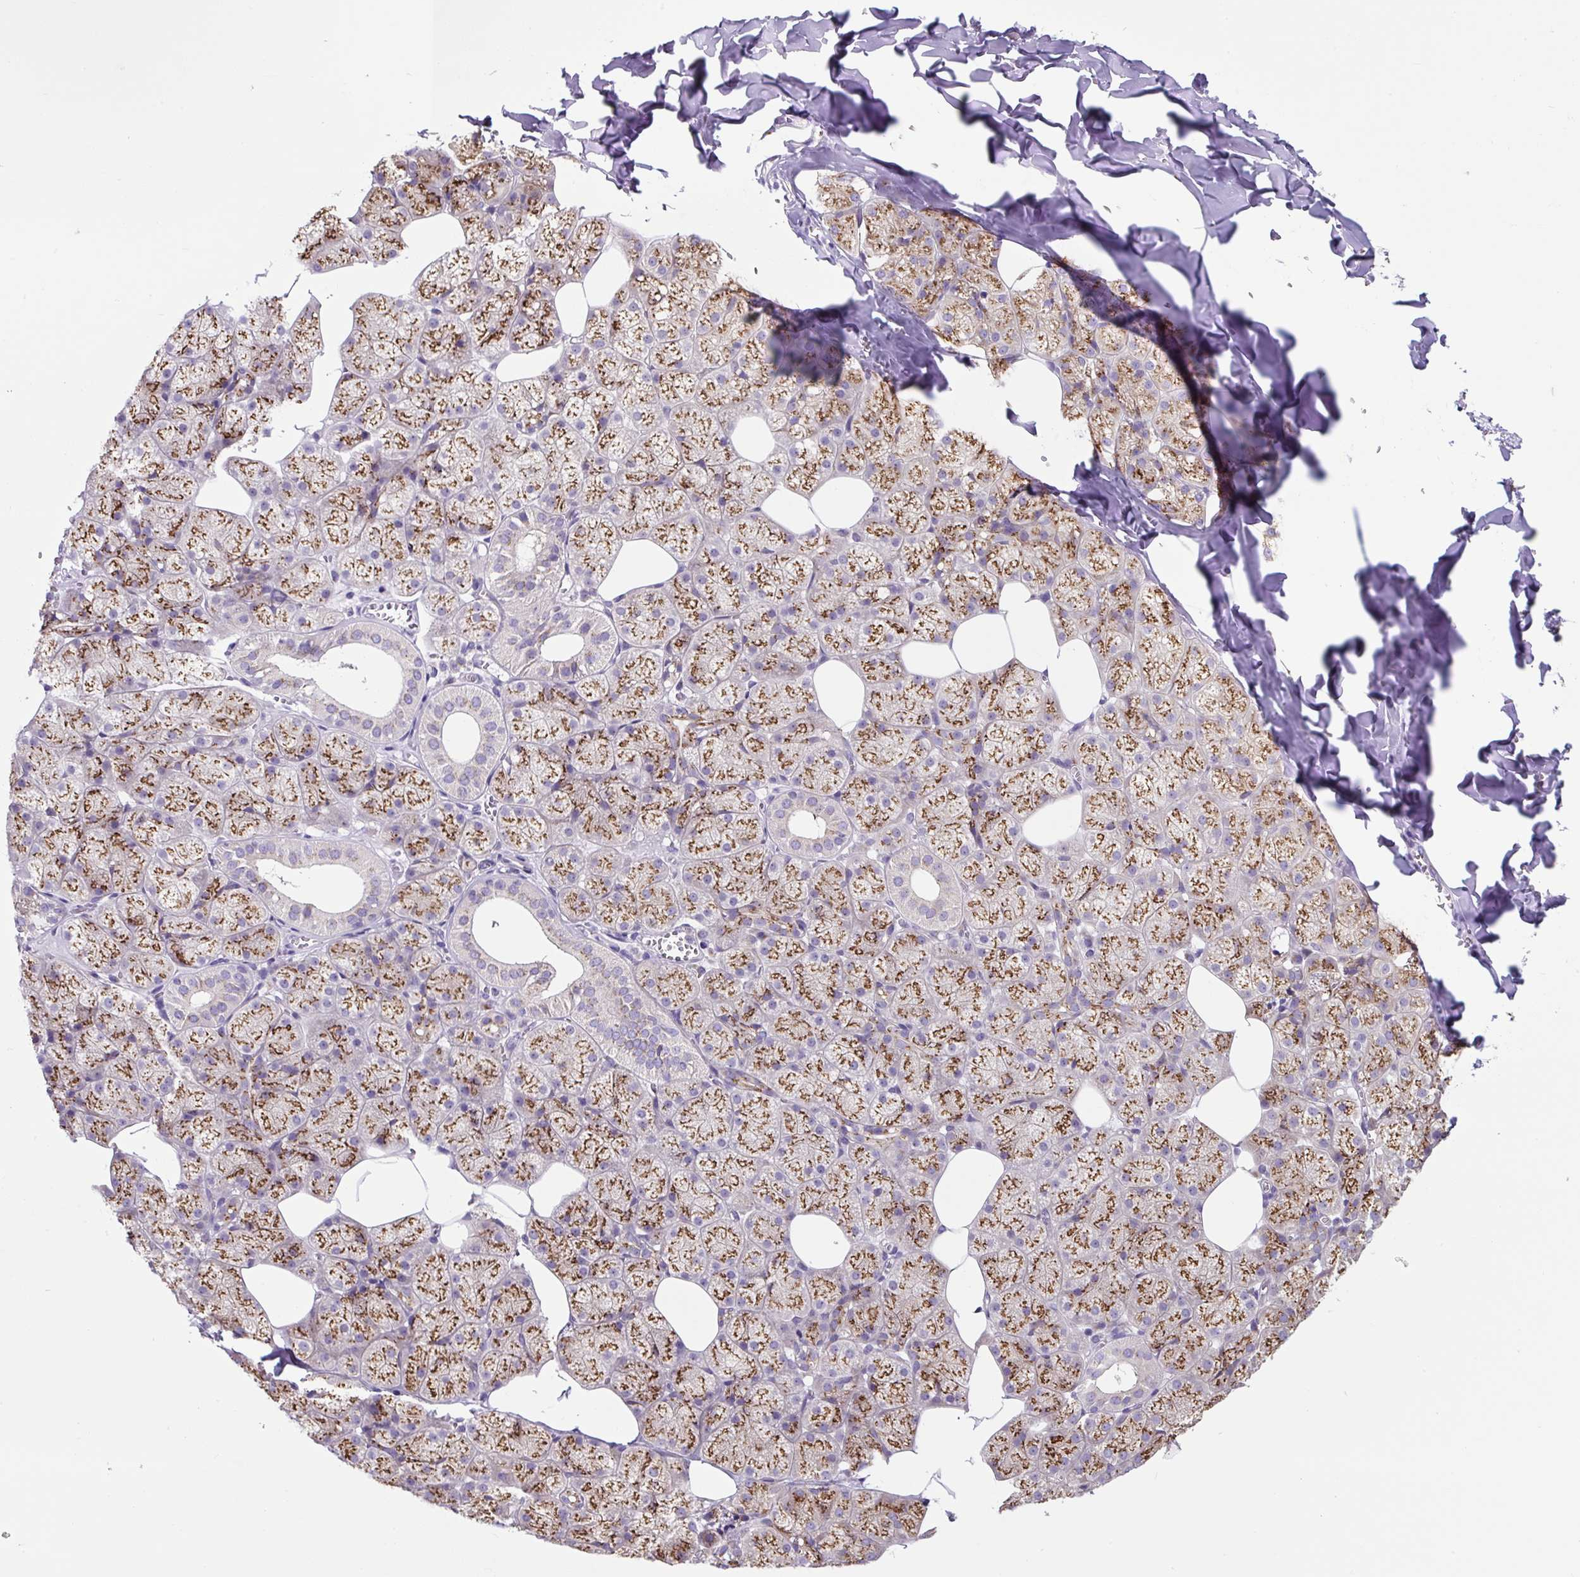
{"staining": {"intensity": "strong", "quantity": "25%-75%", "location": "cytoplasmic/membranous"}, "tissue": "salivary gland", "cell_type": "Glandular cells", "image_type": "normal", "snomed": [{"axis": "morphology", "description": "Normal tissue, NOS"}, {"axis": "topography", "description": "Salivary gland"}, {"axis": "topography", "description": "Peripheral nerve tissue"}], "caption": "Unremarkable salivary gland shows strong cytoplasmic/membranous staining in approximately 25%-75% of glandular cells, visualized by immunohistochemistry.", "gene": "GORASP1", "patient": {"sex": "male", "age": 38}}